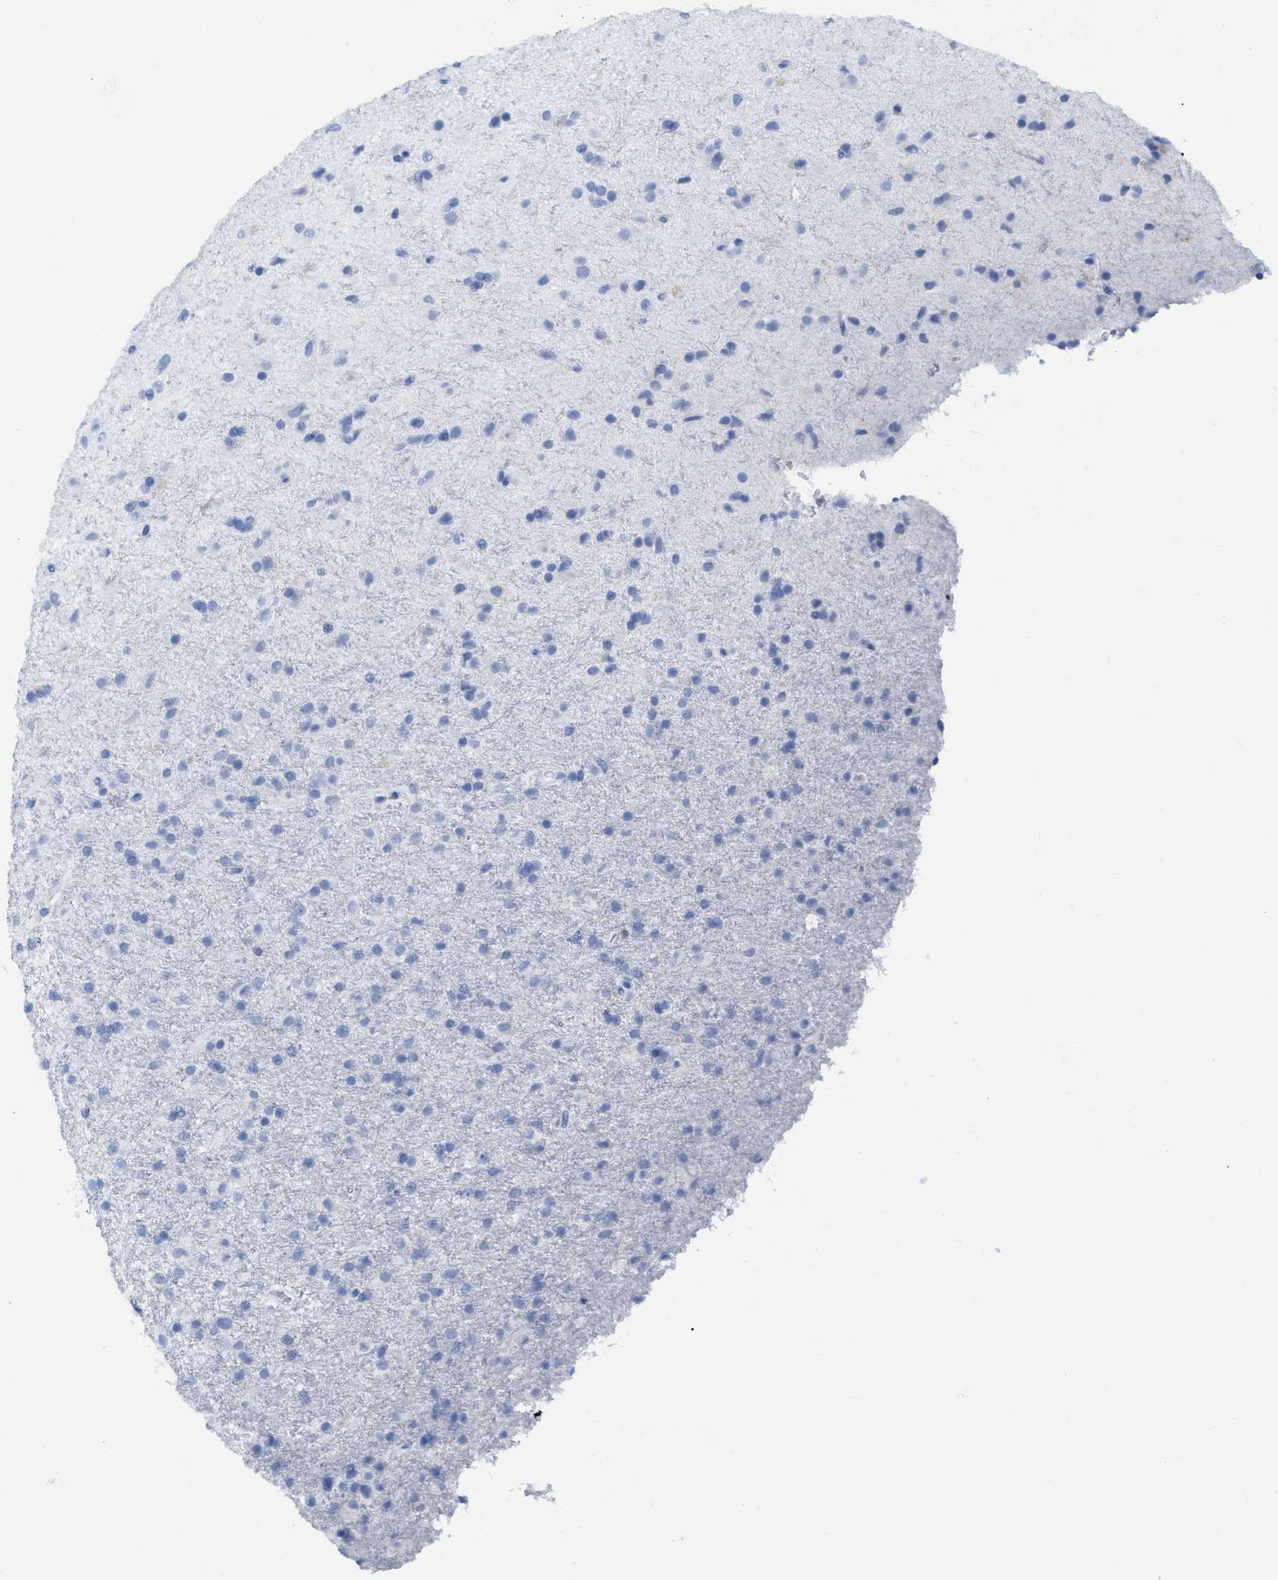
{"staining": {"intensity": "negative", "quantity": "none", "location": "none"}, "tissue": "glioma", "cell_type": "Tumor cells", "image_type": "cancer", "snomed": [{"axis": "morphology", "description": "Glioma, malignant, Low grade"}, {"axis": "topography", "description": "Brain"}], "caption": "DAB immunohistochemical staining of human malignant glioma (low-grade) displays no significant expression in tumor cells.", "gene": "CD5", "patient": {"sex": "male", "age": 65}}